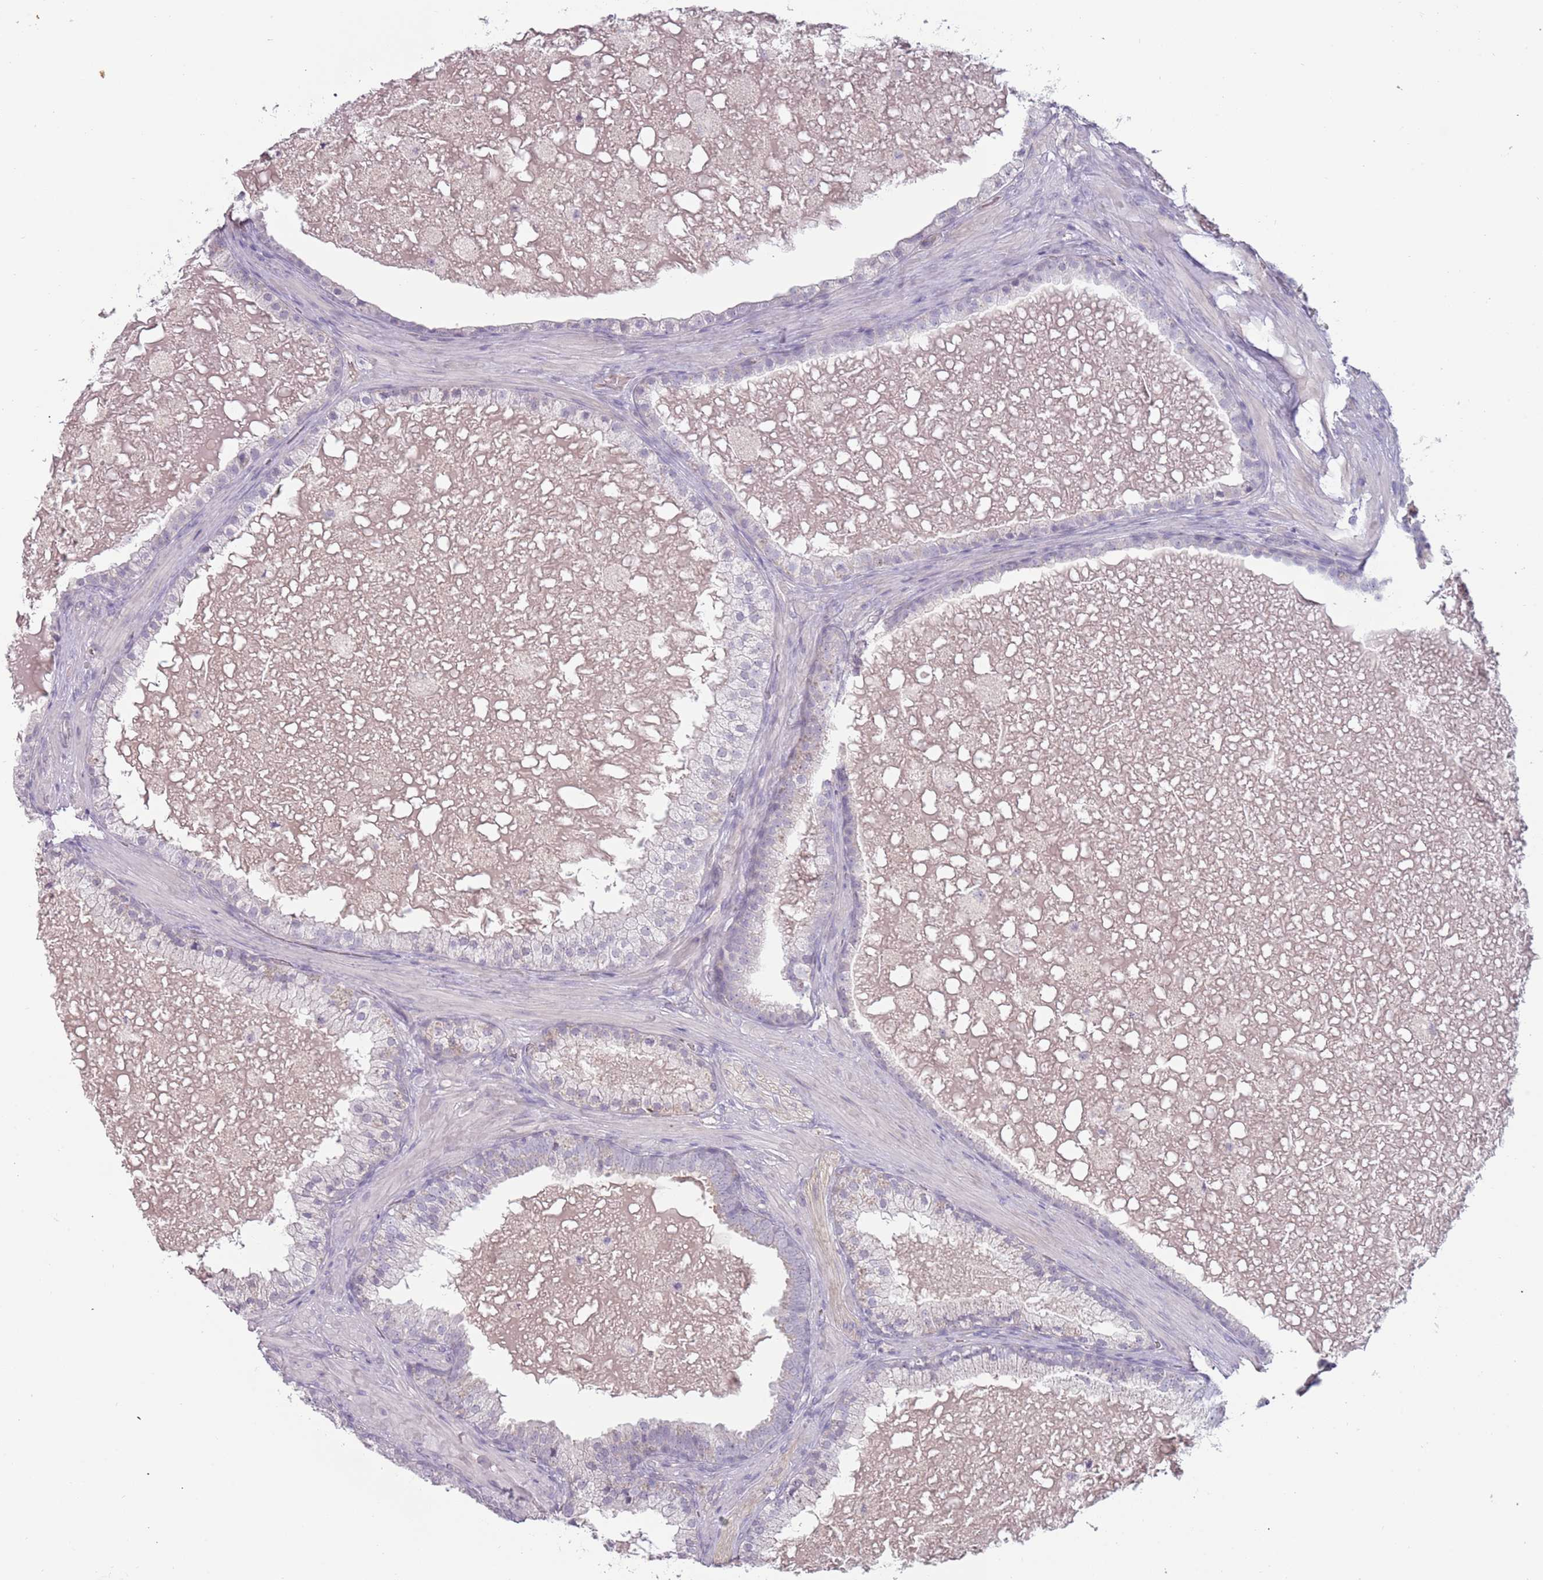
{"staining": {"intensity": "negative", "quantity": "none", "location": "none"}, "tissue": "prostate cancer", "cell_type": "Tumor cells", "image_type": "cancer", "snomed": [{"axis": "morphology", "description": "Adenocarcinoma, High grade"}, {"axis": "topography", "description": "Prostate"}], "caption": "Tumor cells are negative for protein expression in human high-grade adenocarcinoma (prostate).", "gene": "RFX2", "patient": {"sex": "male", "age": 55}}